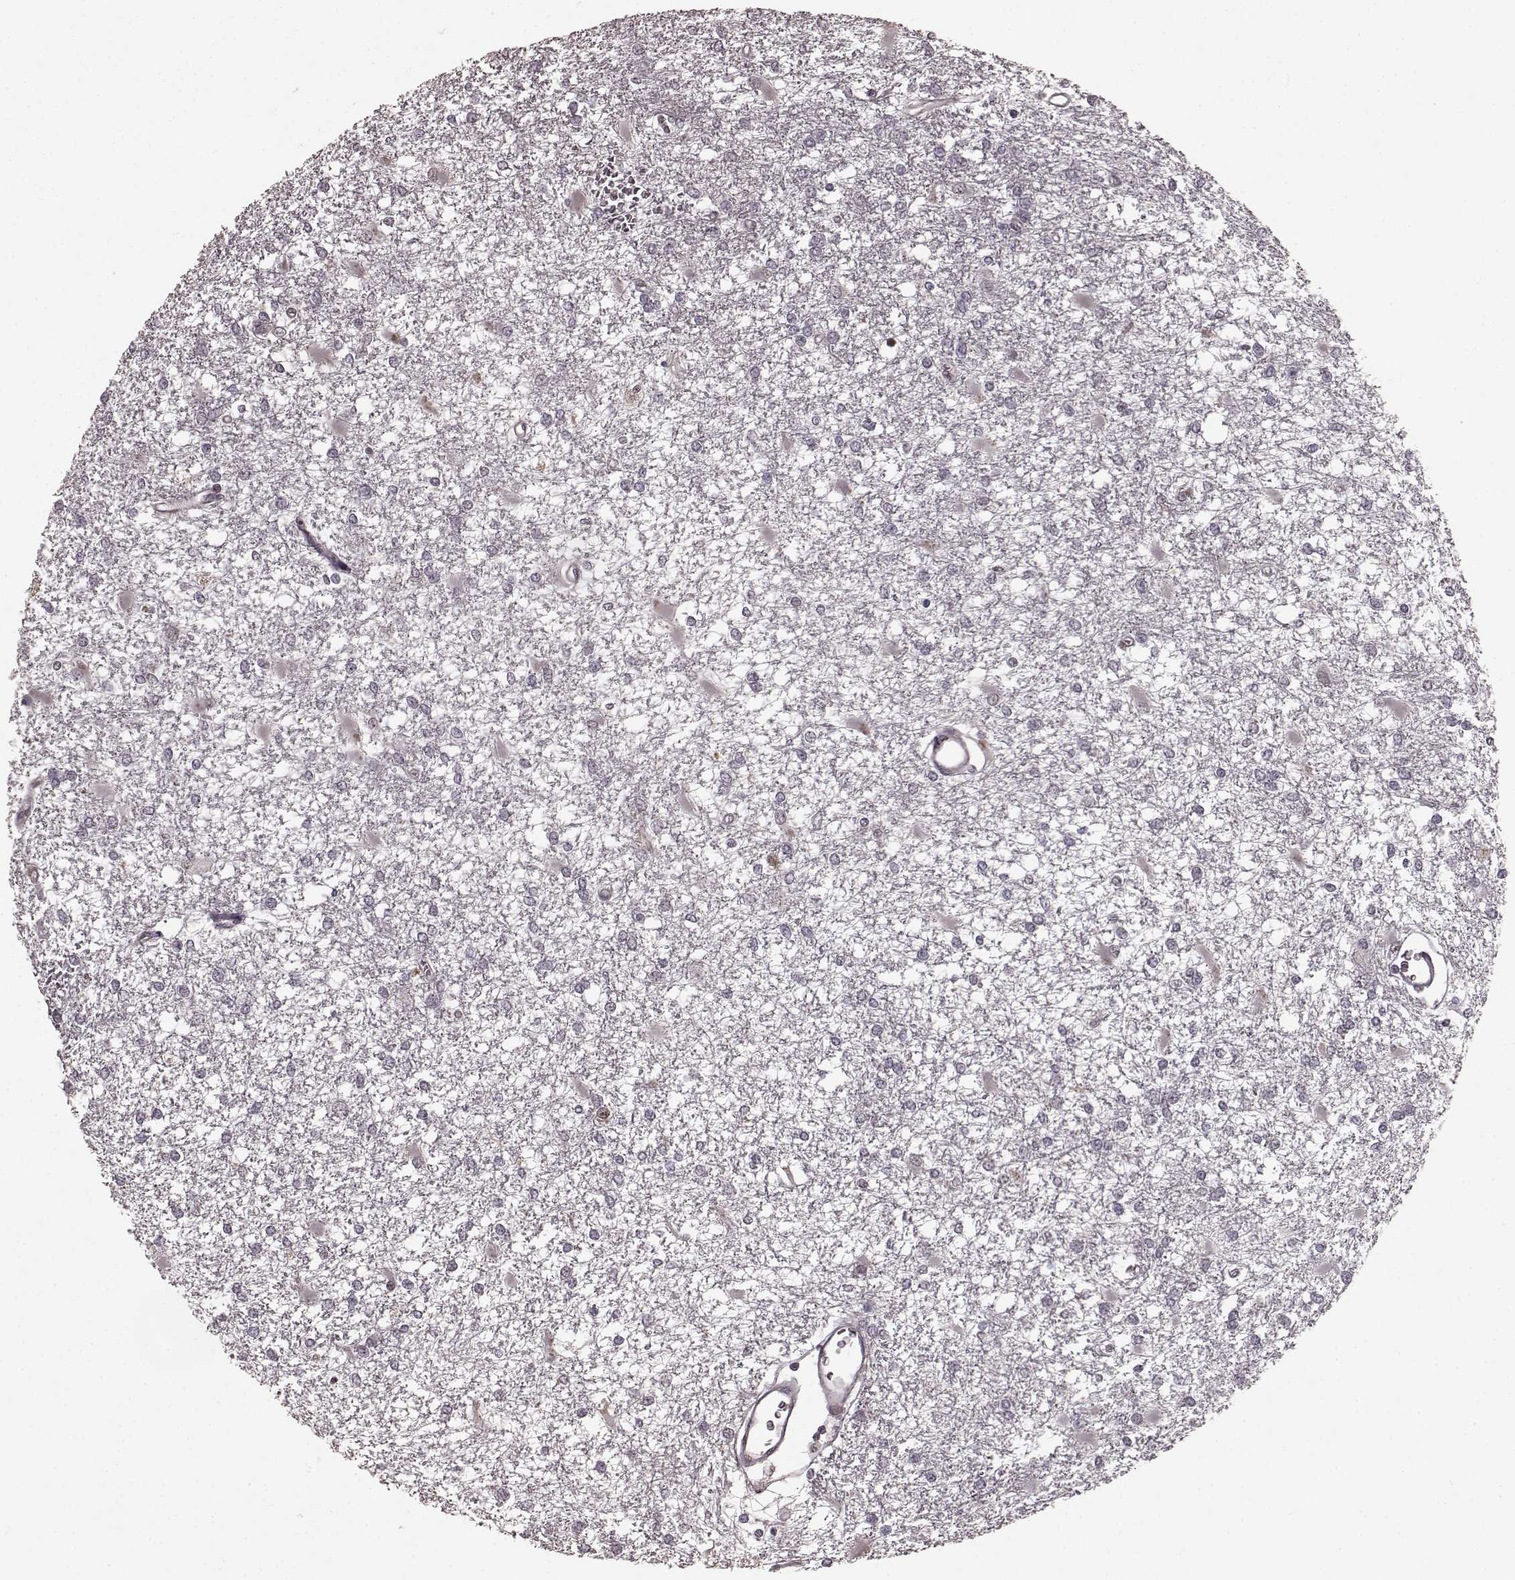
{"staining": {"intensity": "negative", "quantity": "none", "location": "none"}, "tissue": "glioma", "cell_type": "Tumor cells", "image_type": "cancer", "snomed": [{"axis": "morphology", "description": "Glioma, malignant, High grade"}, {"axis": "topography", "description": "Cerebral cortex"}], "caption": "IHC image of glioma stained for a protein (brown), which exhibits no staining in tumor cells.", "gene": "PLCB4", "patient": {"sex": "male", "age": 79}}